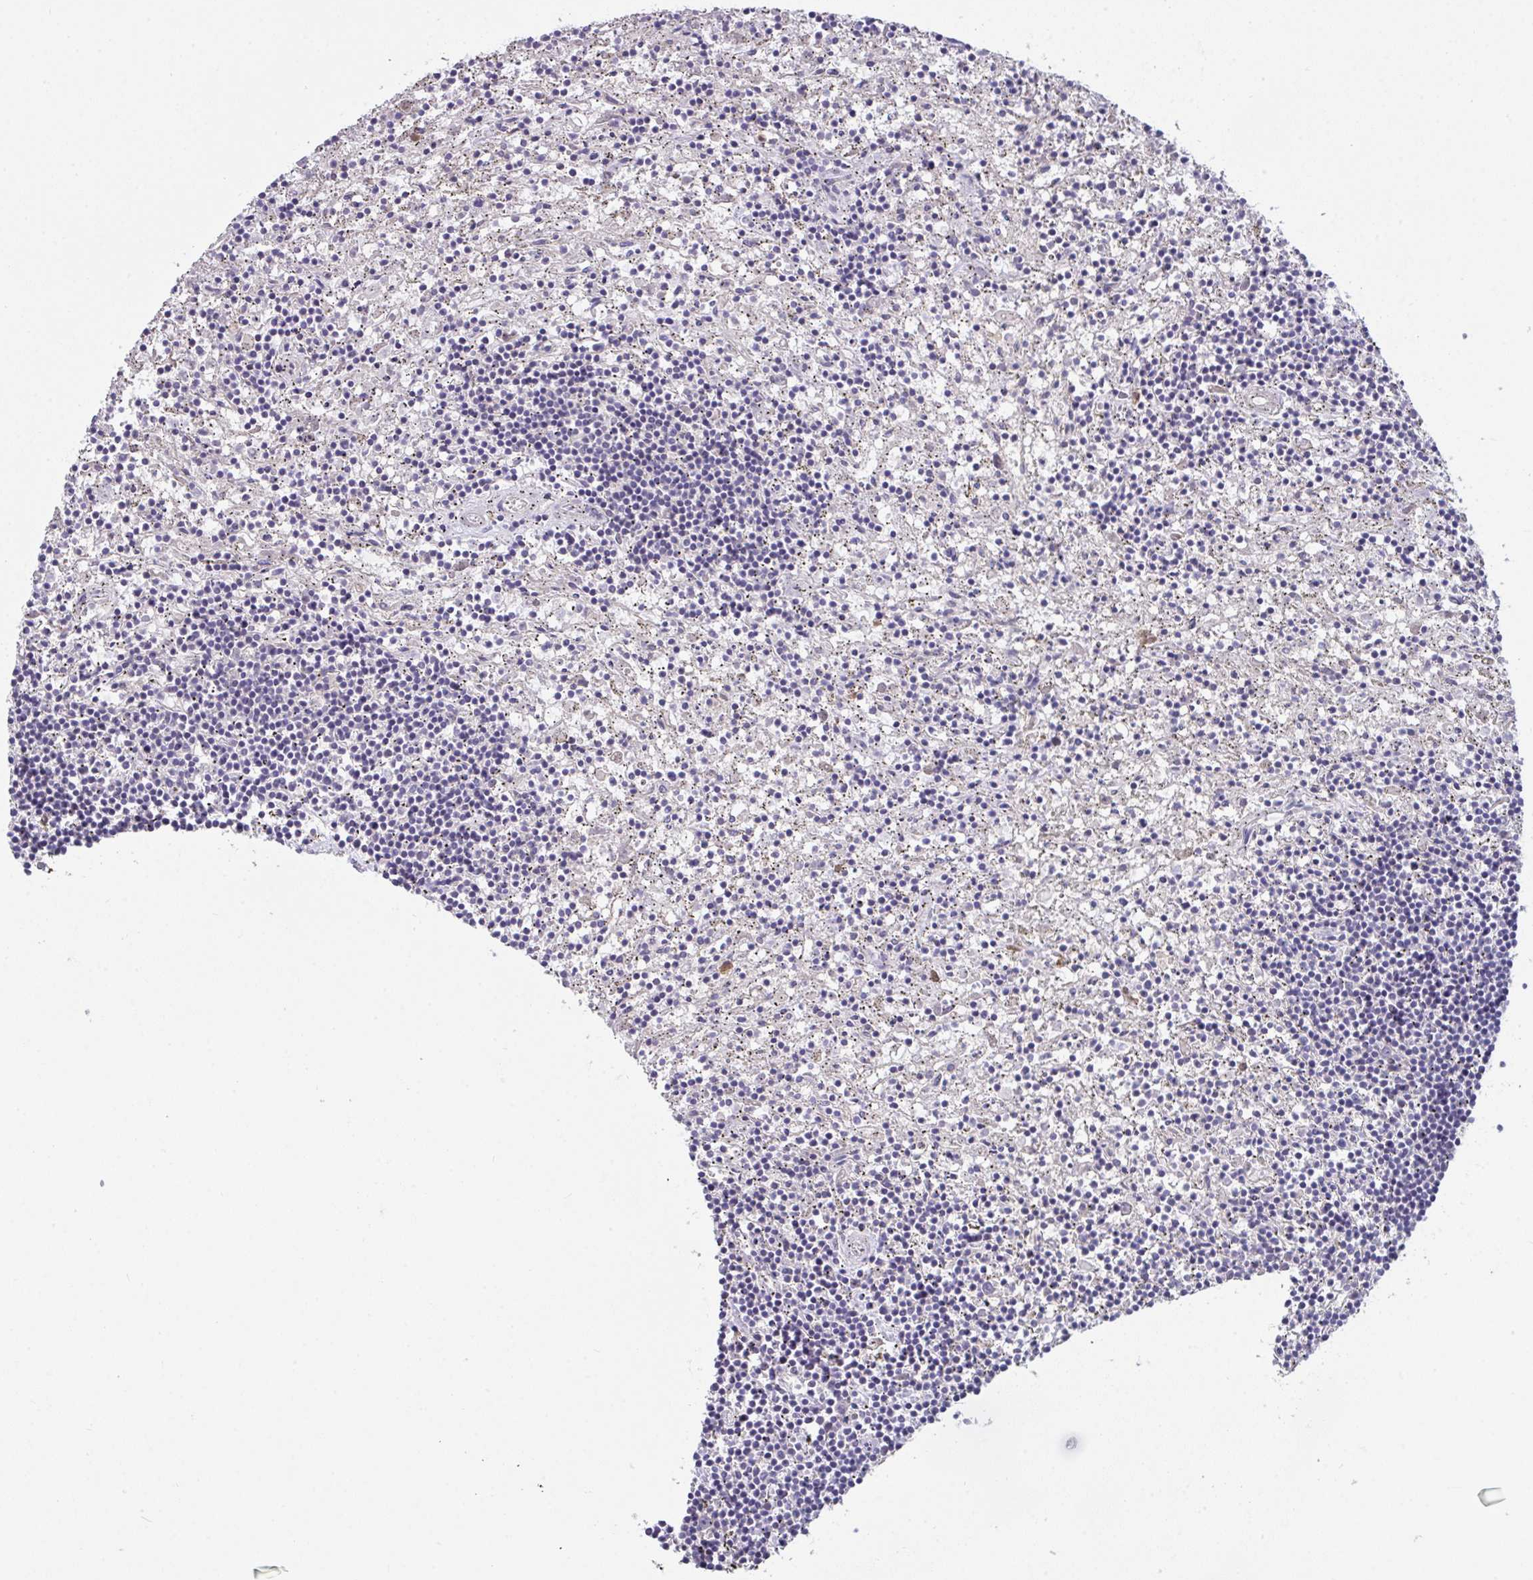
{"staining": {"intensity": "negative", "quantity": "none", "location": "none"}, "tissue": "lymphoma", "cell_type": "Tumor cells", "image_type": "cancer", "snomed": [{"axis": "morphology", "description": "Malignant lymphoma, non-Hodgkin's type, Low grade"}, {"axis": "topography", "description": "Spleen"}], "caption": "DAB immunohistochemical staining of lymphoma demonstrates no significant staining in tumor cells.", "gene": "RBBP6", "patient": {"sex": "male", "age": 76}}